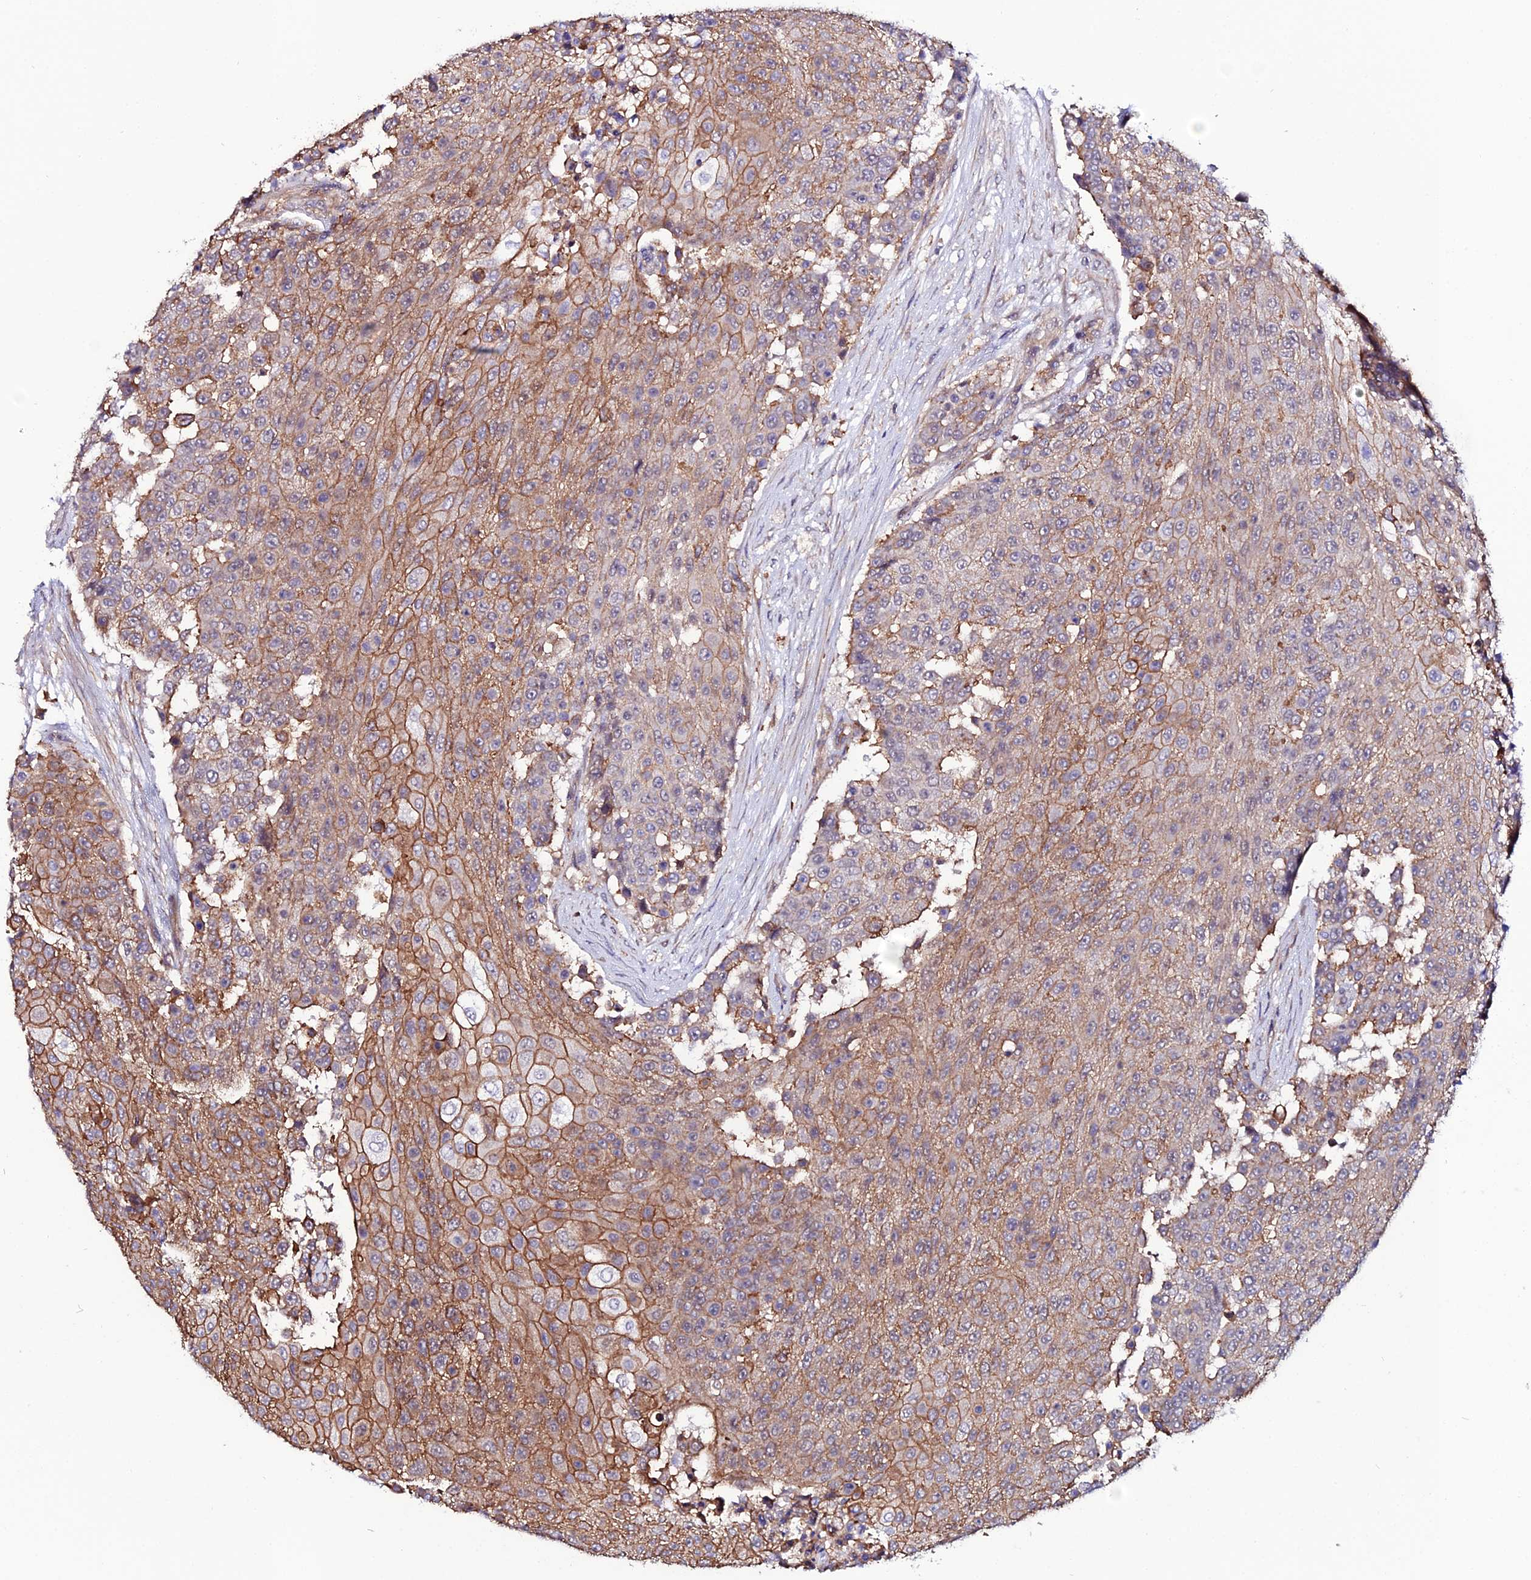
{"staining": {"intensity": "moderate", "quantity": ">75%", "location": "cytoplasmic/membranous"}, "tissue": "urothelial cancer", "cell_type": "Tumor cells", "image_type": "cancer", "snomed": [{"axis": "morphology", "description": "Urothelial carcinoma, High grade"}, {"axis": "topography", "description": "Urinary bladder"}], "caption": "Urothelial cancer stained for a protein demonstrates moderate cytoplasmic/membranous positivity in tumor cells.", "gene": "USP17L15", "patient": {"sex": "female", "age": 63}}